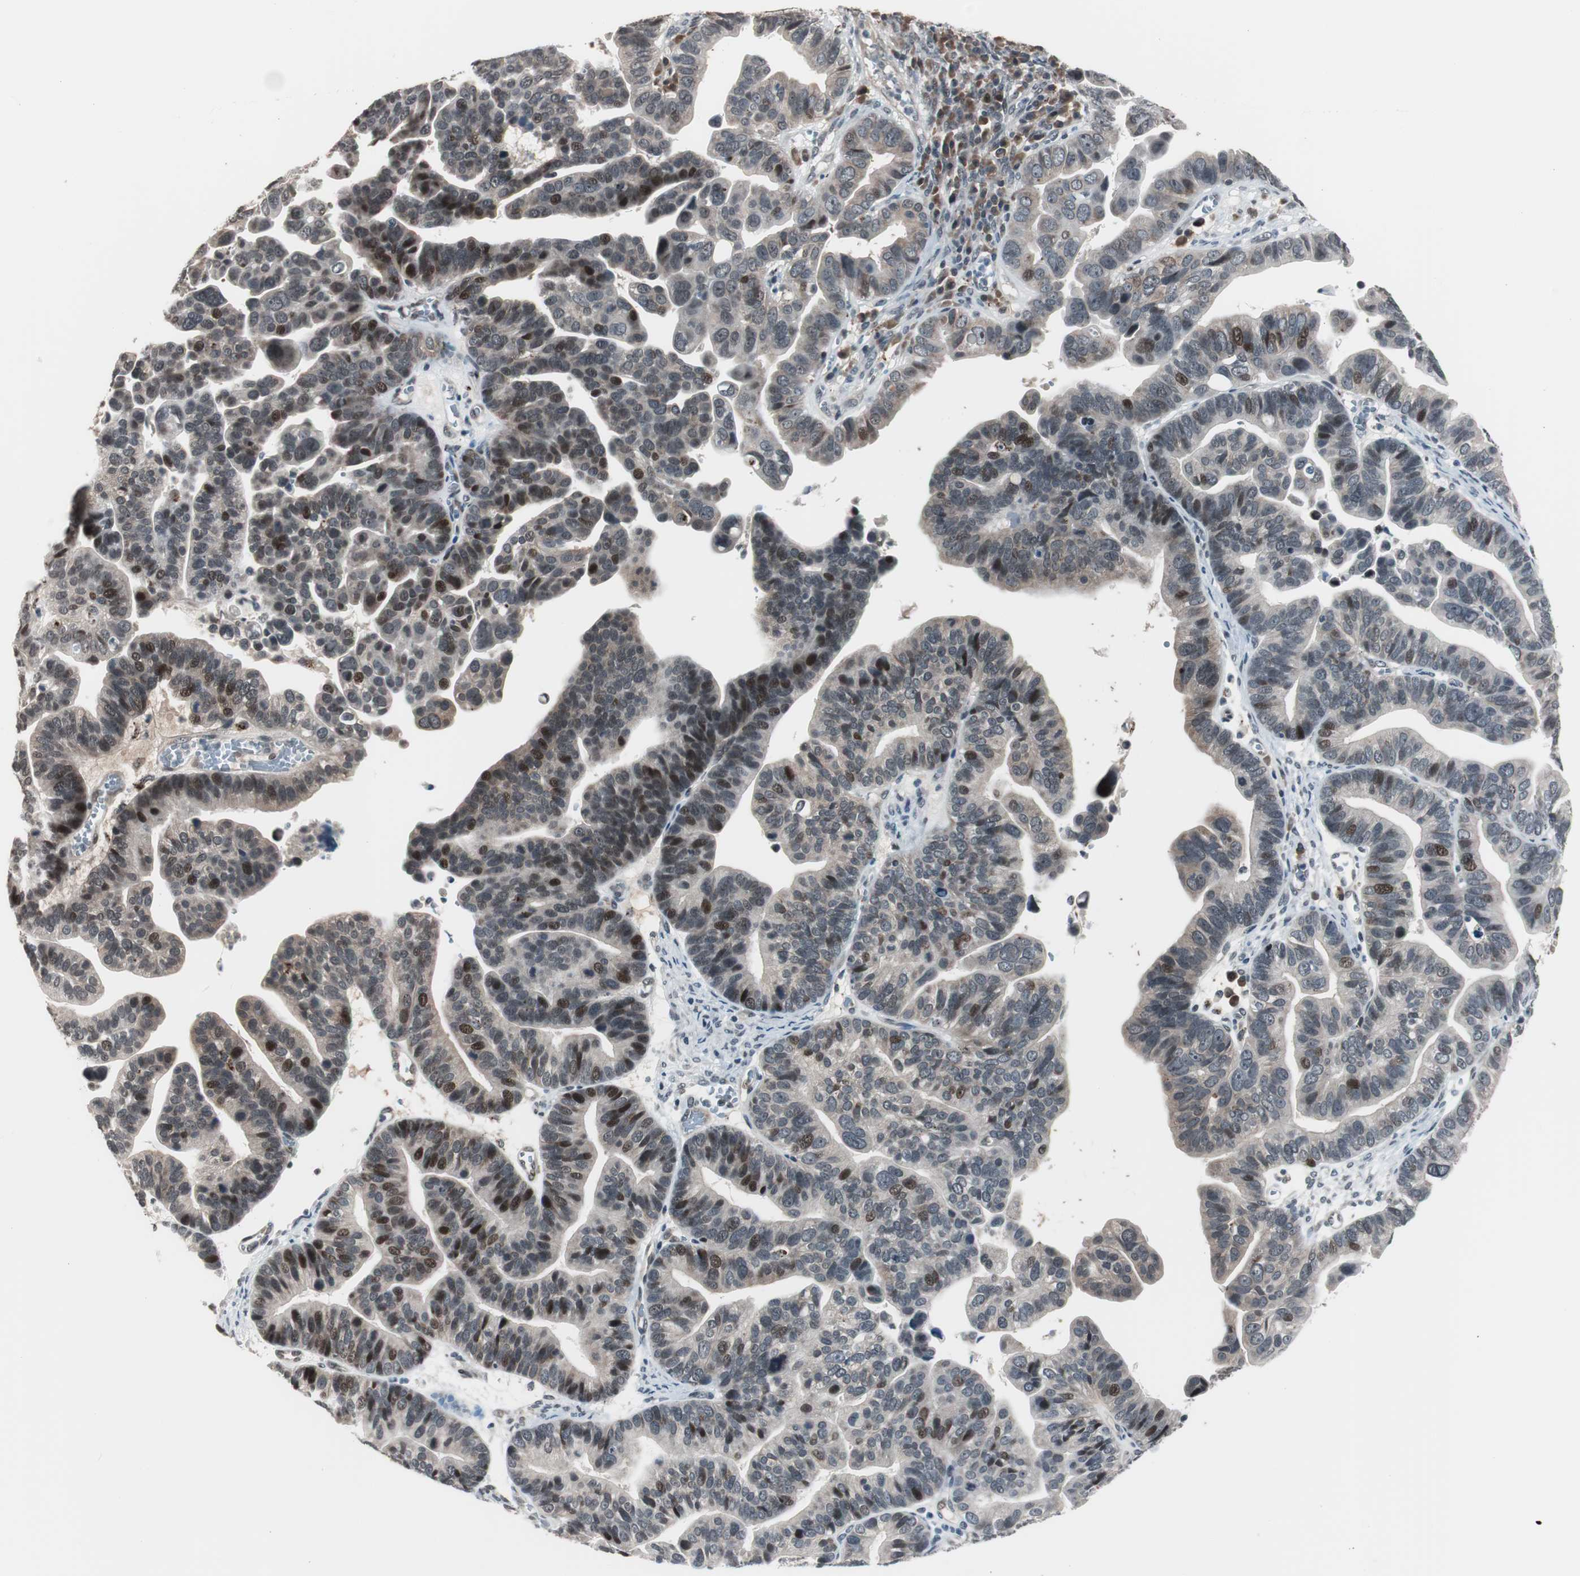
{"staining": {"intensity": "moderate", "quantity": "25%-75%", "location": "nuclear"}, "tissue": "ovarian cancer", "cell_type": "Tumor cells", "image_type": "cancer", "snomed": [{"axis": "morphology", "description": "Cystadenocarcinoma, serous, NOS"}, {"axis": "topography", "description": "Ovary"}], "caption": "Tumor cells demonstrate medium levels of moderate nuclear staining in approximately 25%-75% of cells in human serous cystadenocarcinoma (ovarian).", "gene": "BOLA1", "patient": {"sex": "female", "age": 56}}